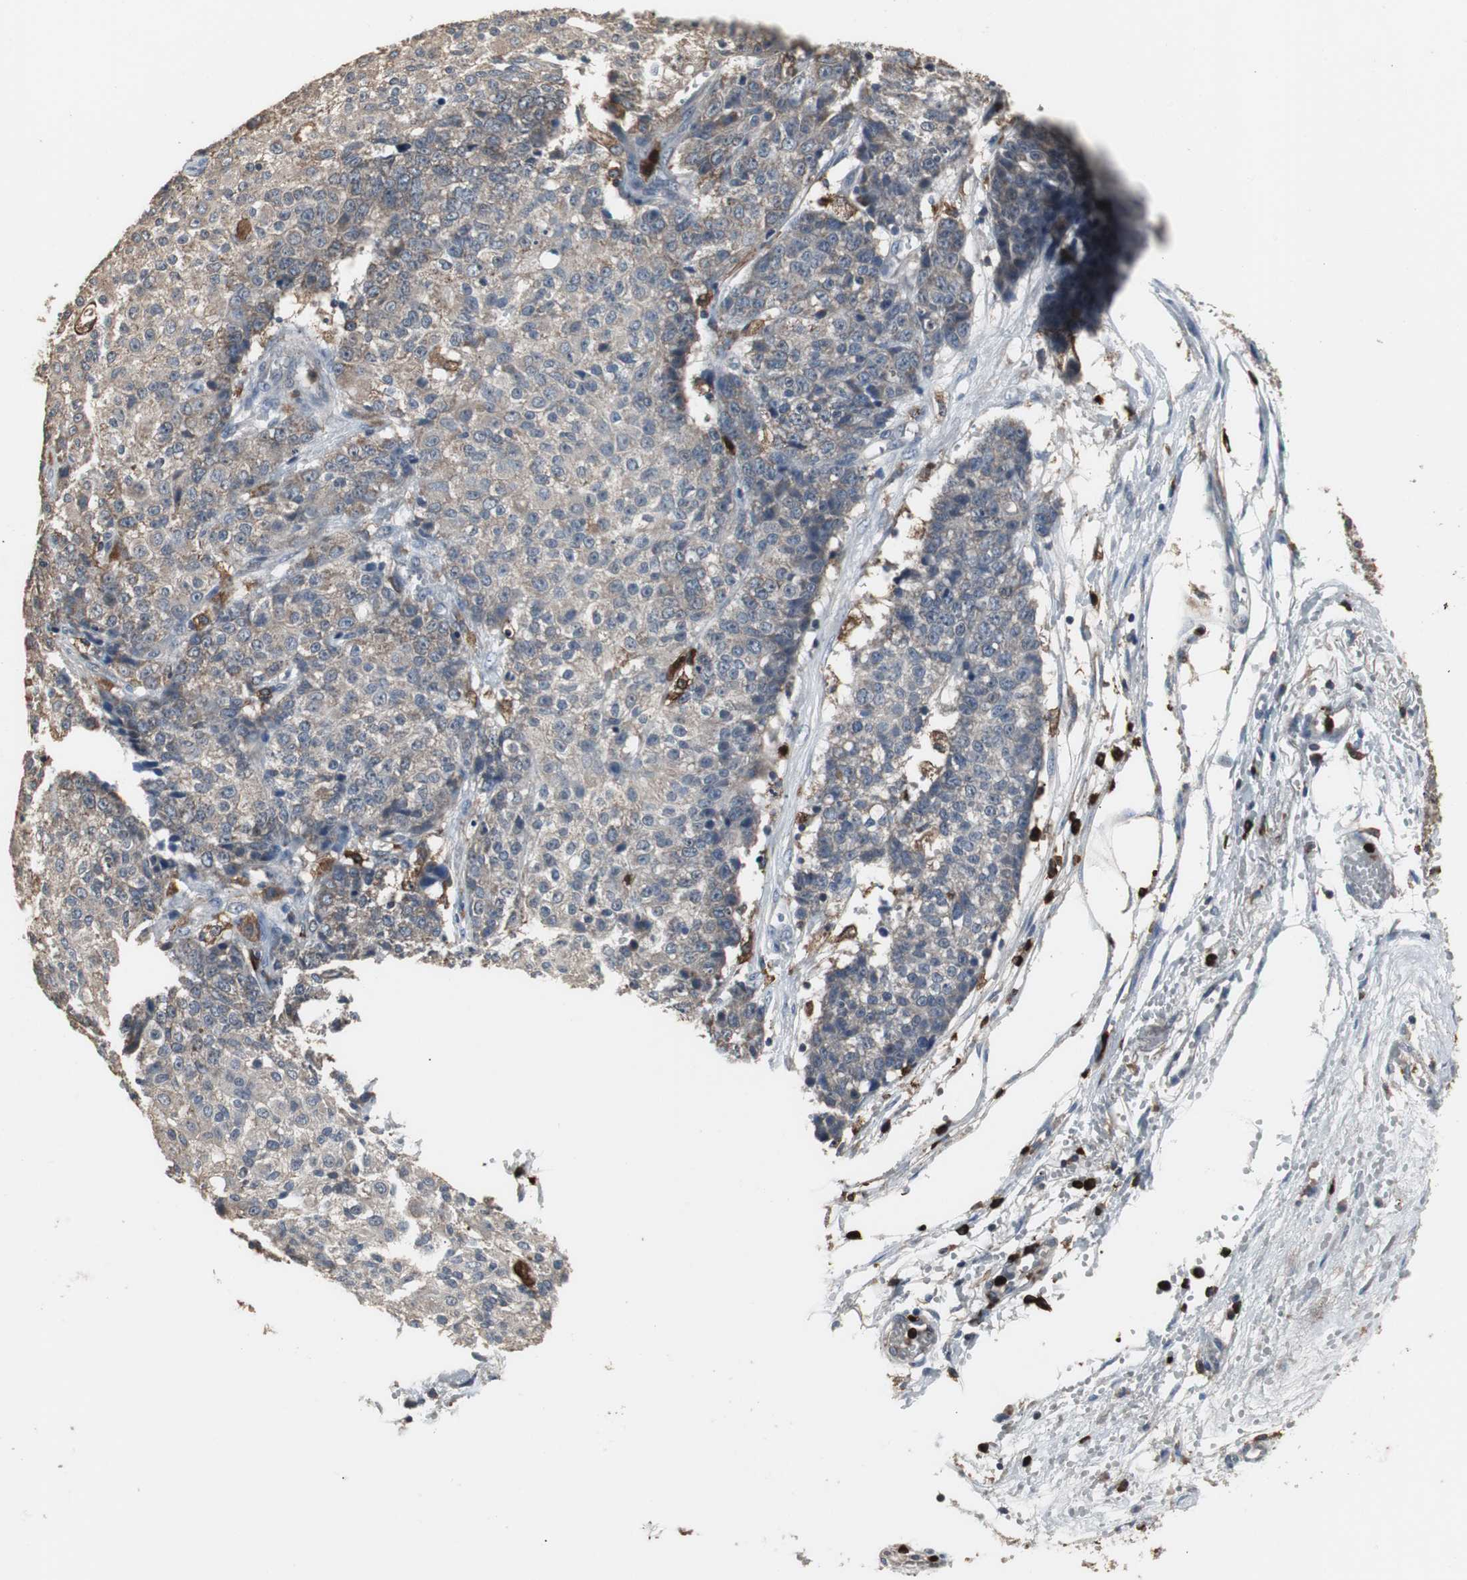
{"staining": {"intensity": "weak", "quantity": ">75%", "location": "cytoplasmic/membranous"}, "tissue": "ovarian cancer", "cell_type": "Tumor cells", "image_type": "cancer", "snomed": [{"axis": "morphology", "description": "Carcinoma, endometroid"}, {"axis": "topography", "description": "Ovary"}], "caption": "The immunohistochemical stain highlights weak cytoplasmic/membranous positivity in tumor cells of endometroid carcinoma (ovarian) tissue. The staining is performed using DAB brown chromogen to label protein expression. The nuclei are counter-stained blue using hematoxylin.", "gene": "NCF2", "patient": {"sex": "female", "age": 42}}